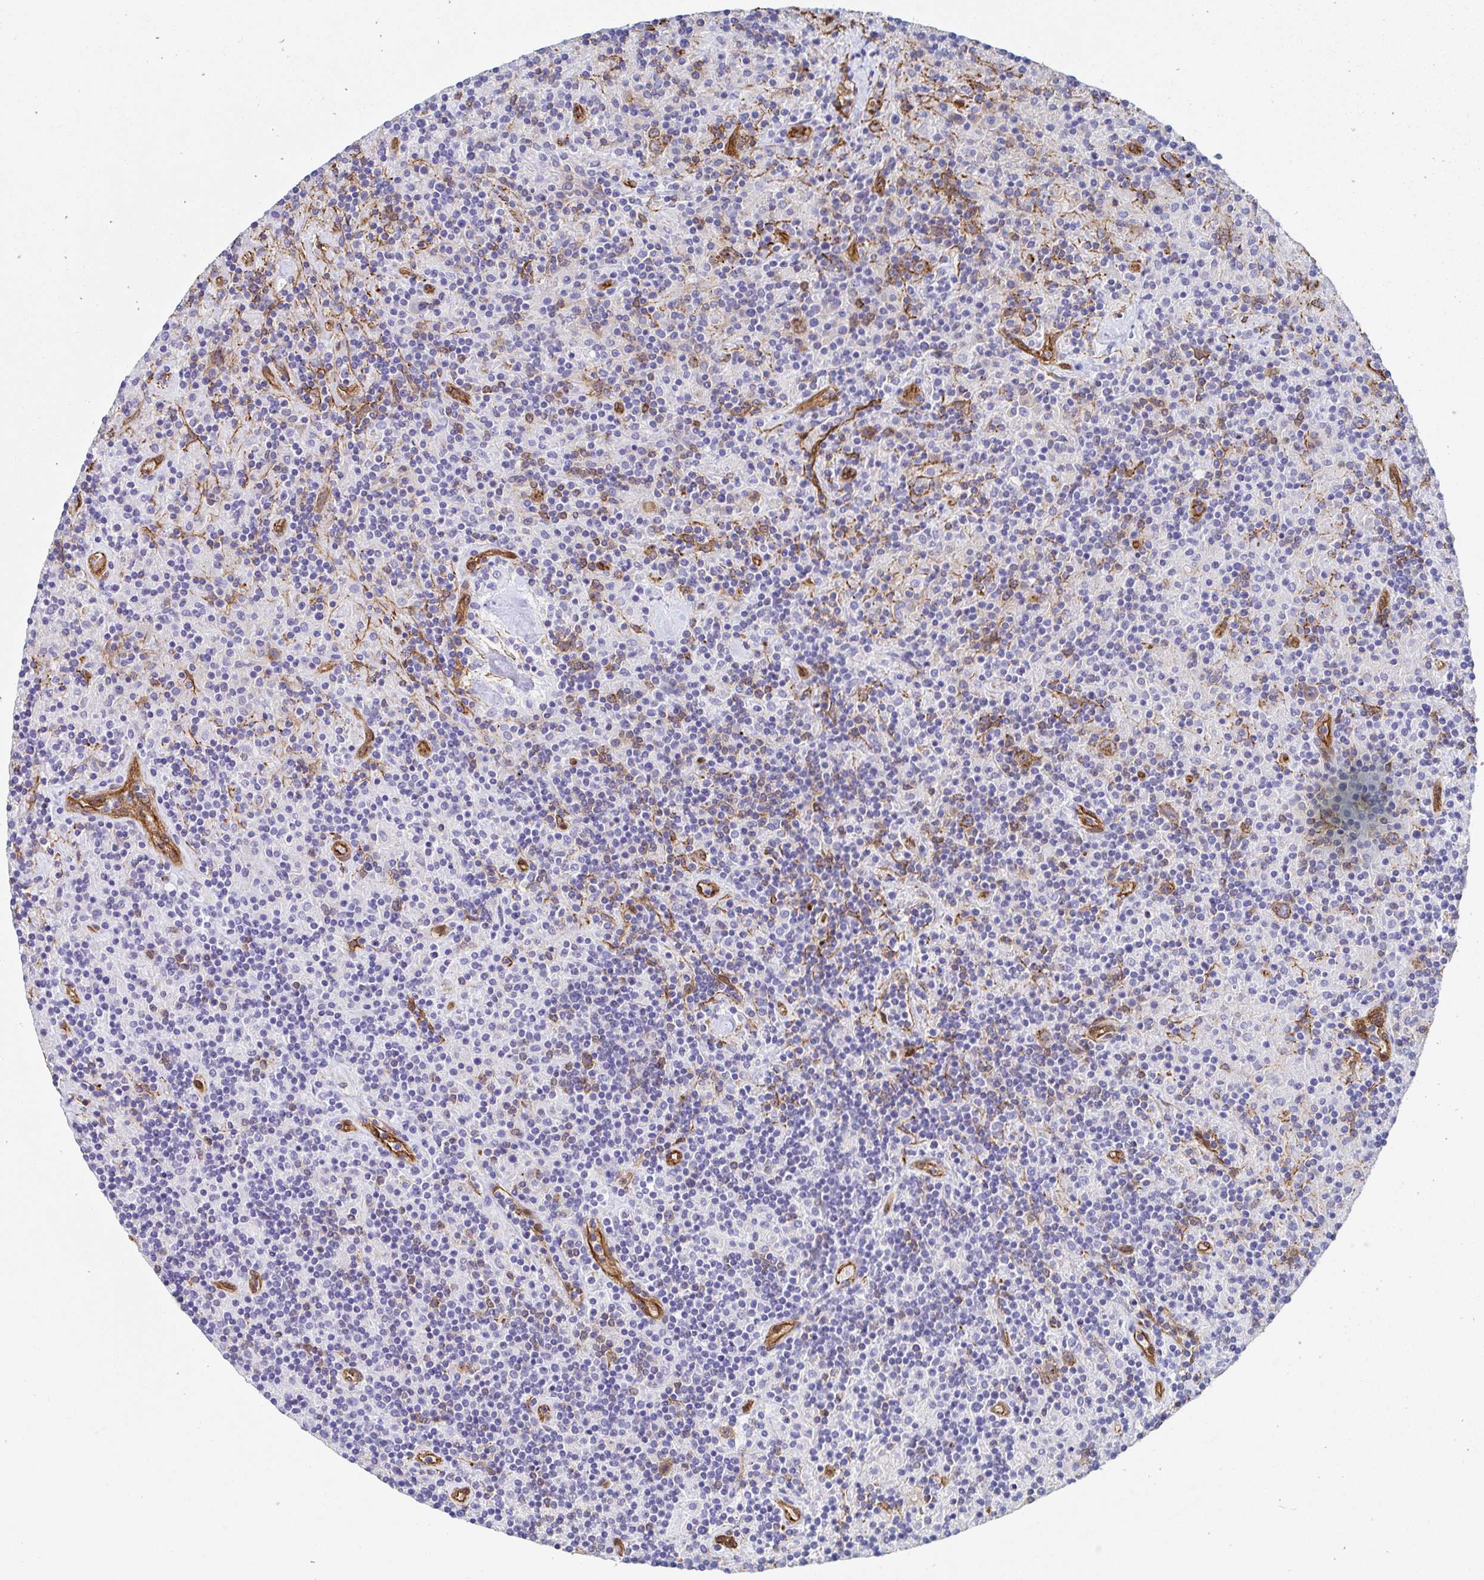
{"staining": {"intensity": "moderate", "quantity": "25%-75%", "location": "cytoplasmic/membranous"}, "tissue": "lymphoma", "cell_type": "Tumor cells", "image_type": "cancer", "snomed": [{"axis": "morphology", "description": "Hodgkin's disease, NOS"}, {"axis": "topography", "description": "Lymph node"}], "caption": "A brown stain highlights moderate cytoplasmic/membranous expression of a protein in Hodgkin's disease tumor cells. (DAB = brown stain, brightfield microscopy at high magnification).", "gene": "CTTN", "patient": {"sex": "male", "age": 70}}